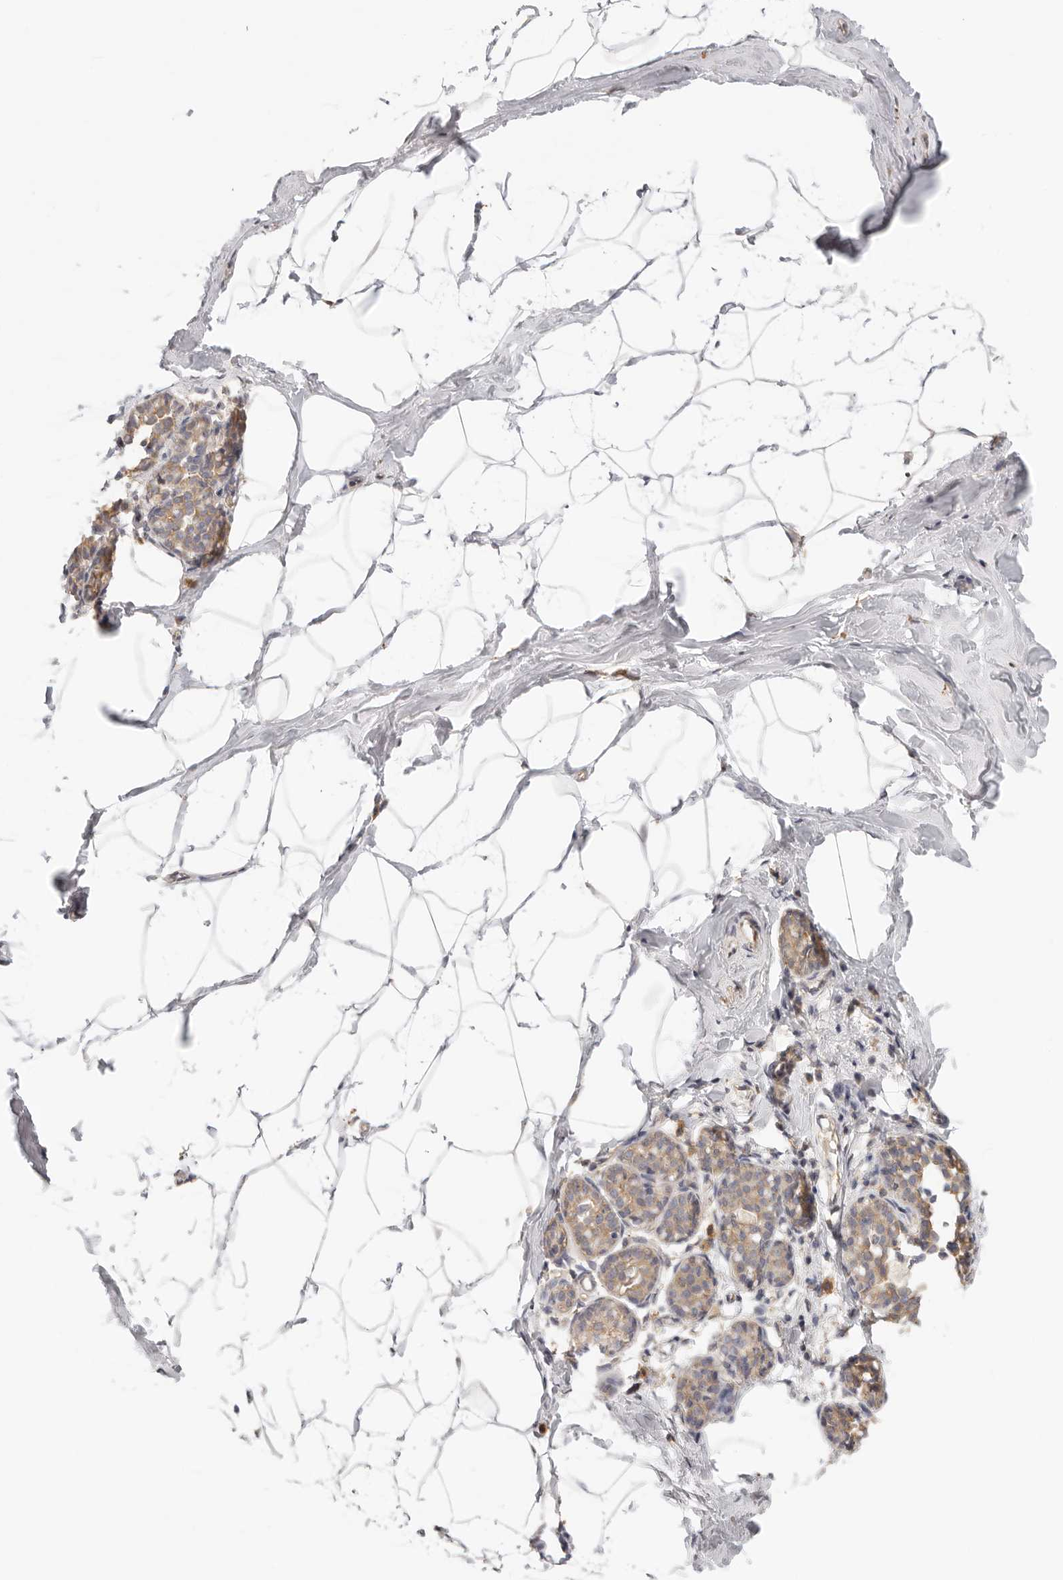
{"staining": {"intensity": "negative", "quantity": "none", "location": "none"}, "tissue": "breast", "cell_type": "Adipocytes", "image_type": "normal", "snomed": [{"axis": "morphology", "description": "Normal tissue, NOS"}, {"axis": "morphology", "description": "Lobular carcinoma"}, {"axis": "topography", "description": "Breast"}], "caption": "Immunohistochemical staining of unremarkable breast reveals no significant staining in adipocytes. (Brightfield microscopy of DAB (3,3'-diaminobenzidine) immunohistochemistry at high magnification).", "gene": "AFDN", "patient": {"sex": "female", "age": 62}}